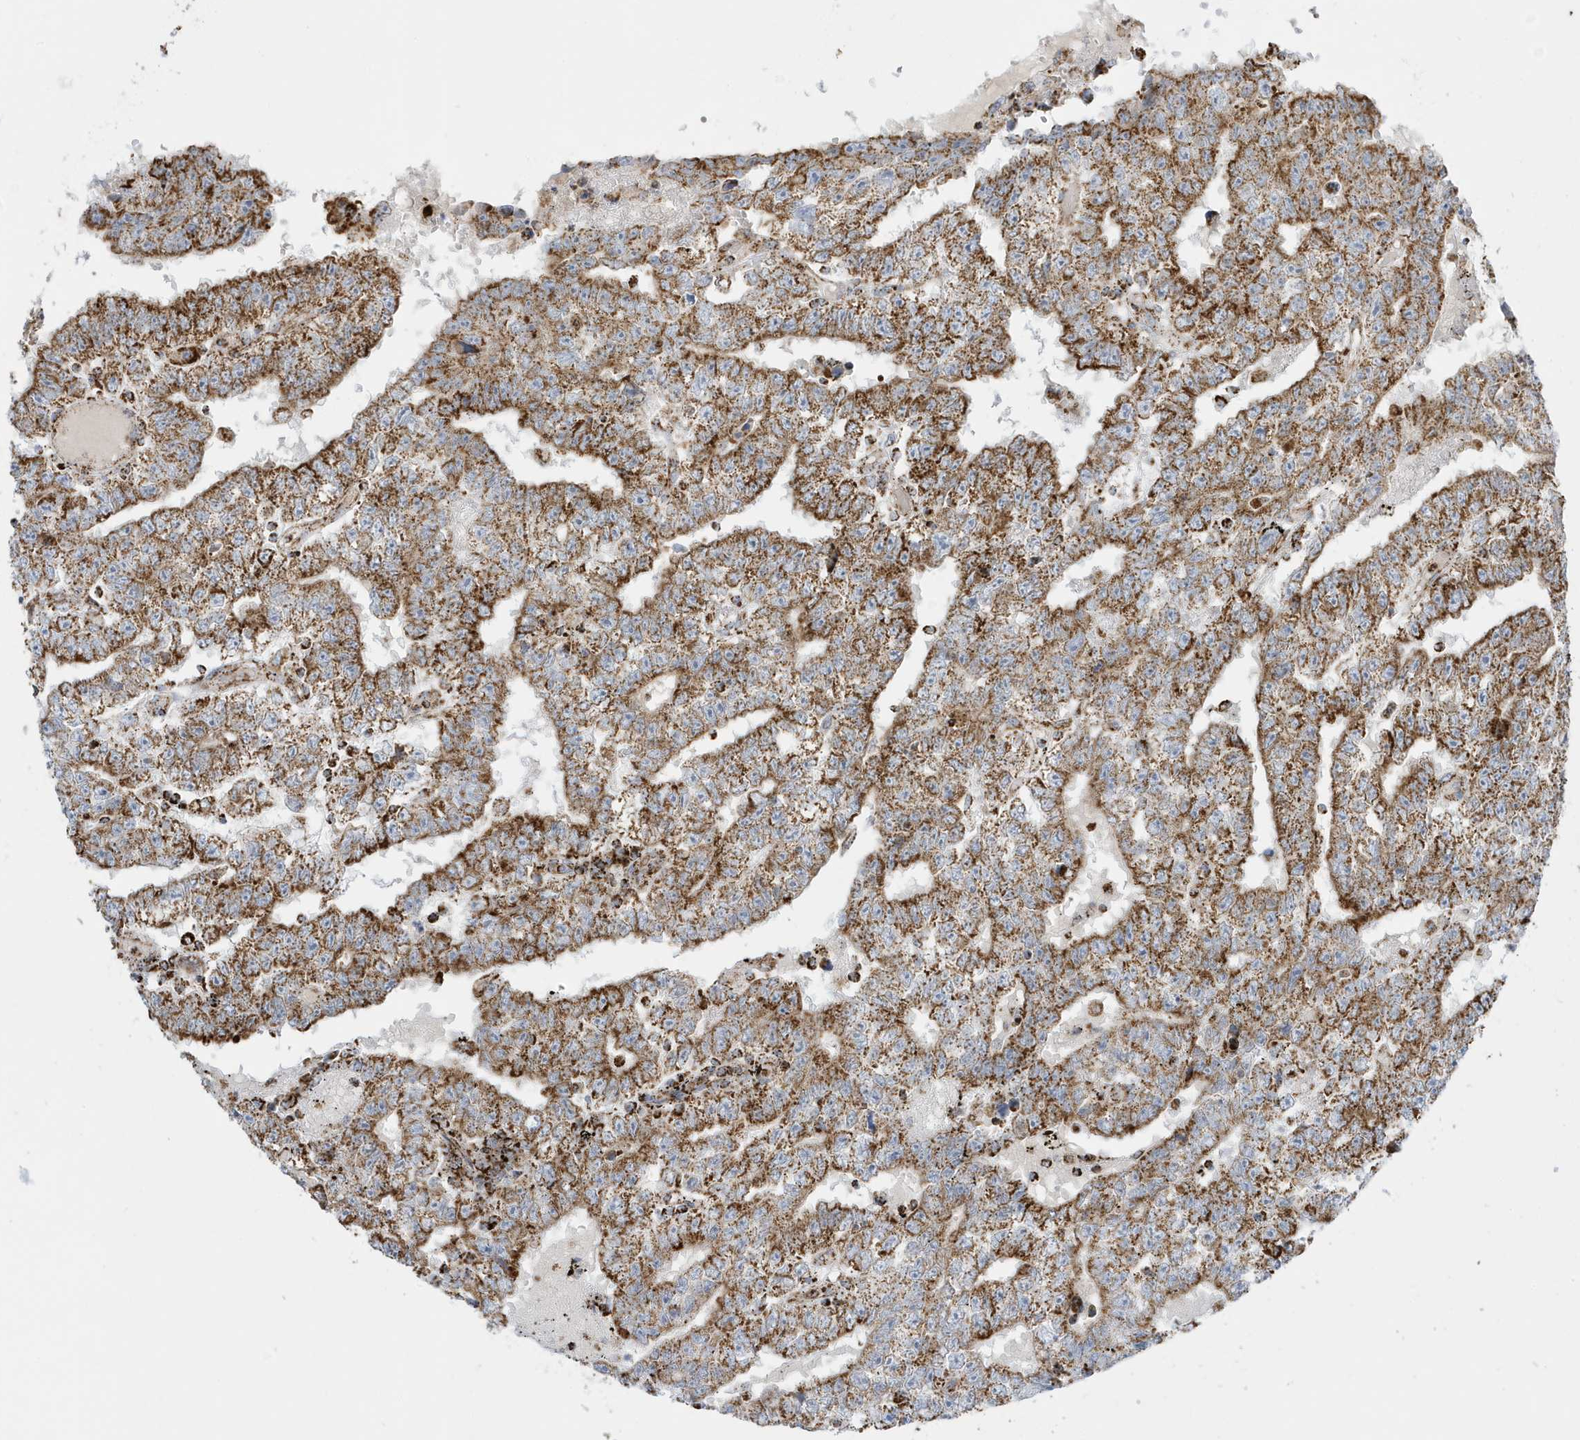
{"staining": {"intensity": "moderate", "quantity": ">75%", "location": "cytoplasmic/membranous"}, "tissue": "testis cancer", "cell_type": "Tumor cells", "image_type": "cancer", "snomed": [{"axis": "morphology", "description": "Carcinoma, Embryonal, NOS"}, {"axis": "topography", "description": "Testis"}], "caption": "Approximately >75% of tumor cells in human testis embryonal carcinoma display moderate cytoplasmic/membranous protein positivity as visualized by brown immunohistochemical staining.", "gene": "ATP5ME", "patient": {"sex": "male", "age": 25}}